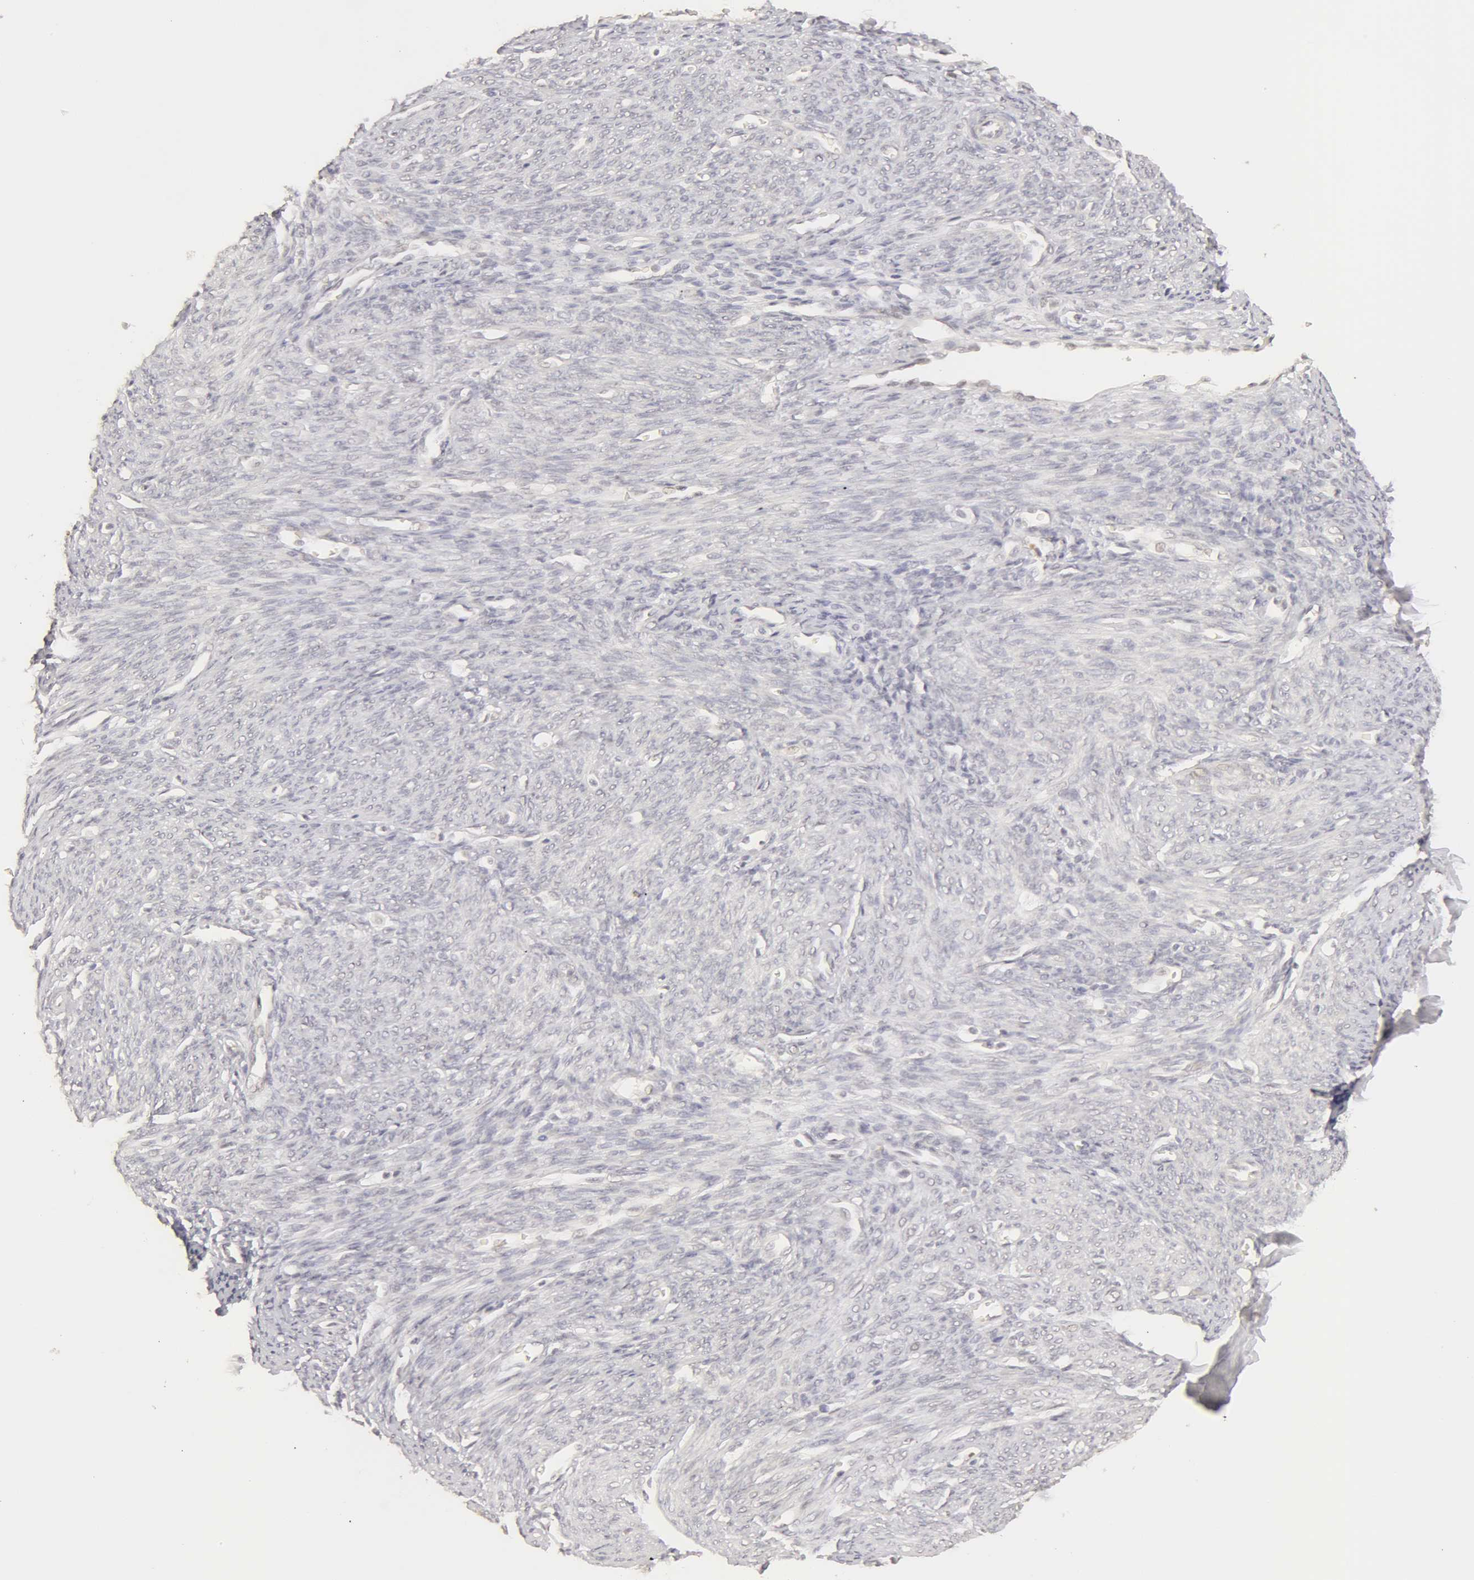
{"staining": {"intensity": "negative", "quantity": "none", "location": "none"}, "tissue": "endometrium", "cell_type": "Cells in endometrial stroma", "image_type": "normal", "snomed": [{"axis": "morphology", "description": "Normal tissue, NOS"}, {"axis": "topography", "description": "Uterus"}], "caption": "Immunohistochemical staining of normal human endometrium demonstrates no significant expression in cells in endometrial stroma. Brightfield microscopy of IHC stained with DAB (brown) and hematoxylin (blue), captured at high magnification.", "gene": "ADAM10", "patient": {"sex": "female", "age": 83}}